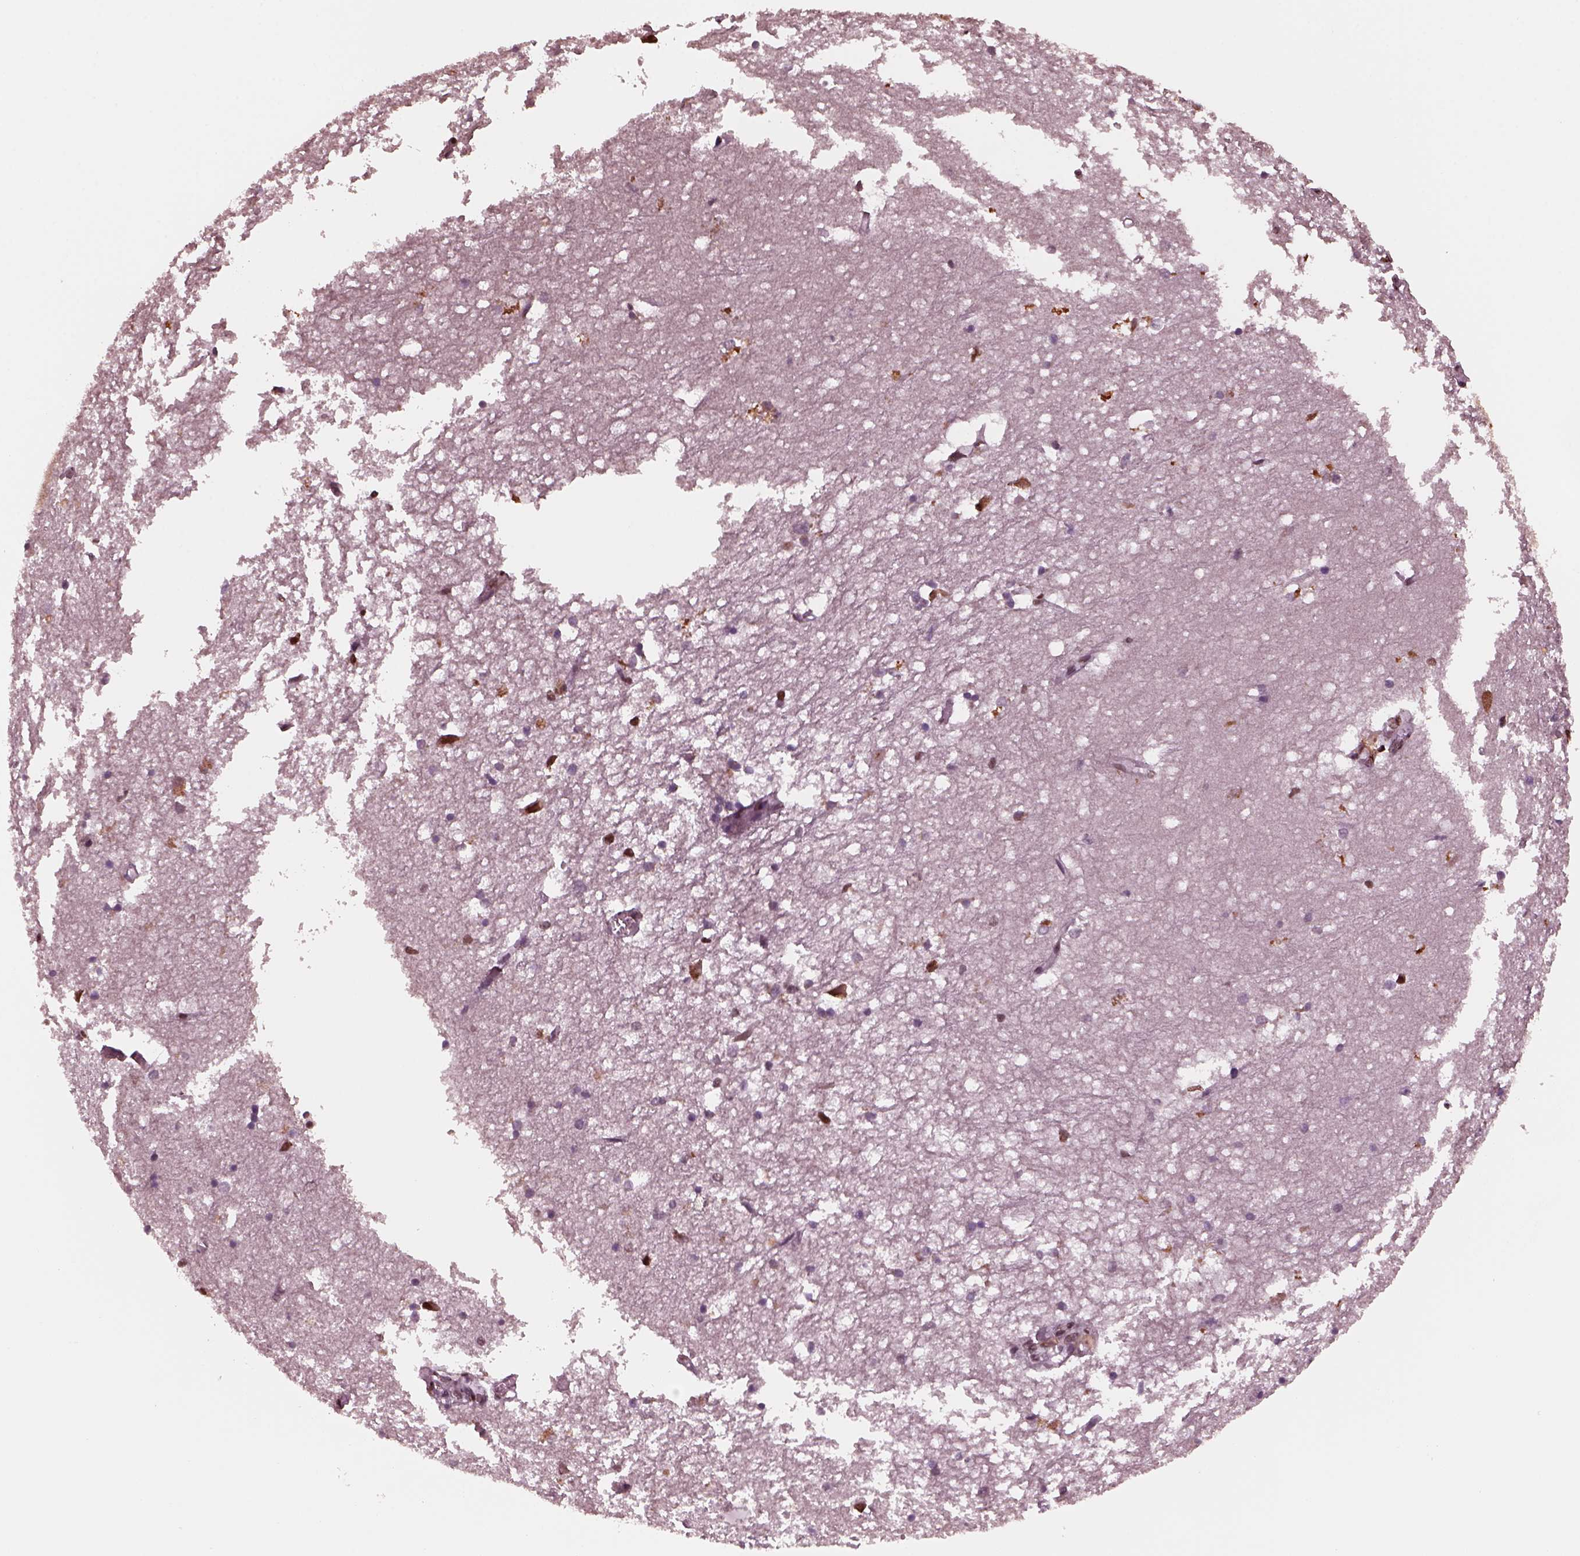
{"staining": {"intensity": "strong", "quantity": "<25%", "location": "nuclear"}, "tissue": "hippocampus", "cell_type": "Glial cells", "image_type": "normal", "snomed": [{"axis": "morphology", "description": "Normal tissue, NOS"}, {"axis": "topography", "description": "Lateral ventricle wall"}, {"axis": "topography", "description": "Hippocampus"}], "caption": "Human hippocampus stained for a protein (brown) exhibits strong nuclear positive expression in approximately <25% of glial cells.", "gene": "NSD1", "patient": {"sex": "female", "age": 63}}